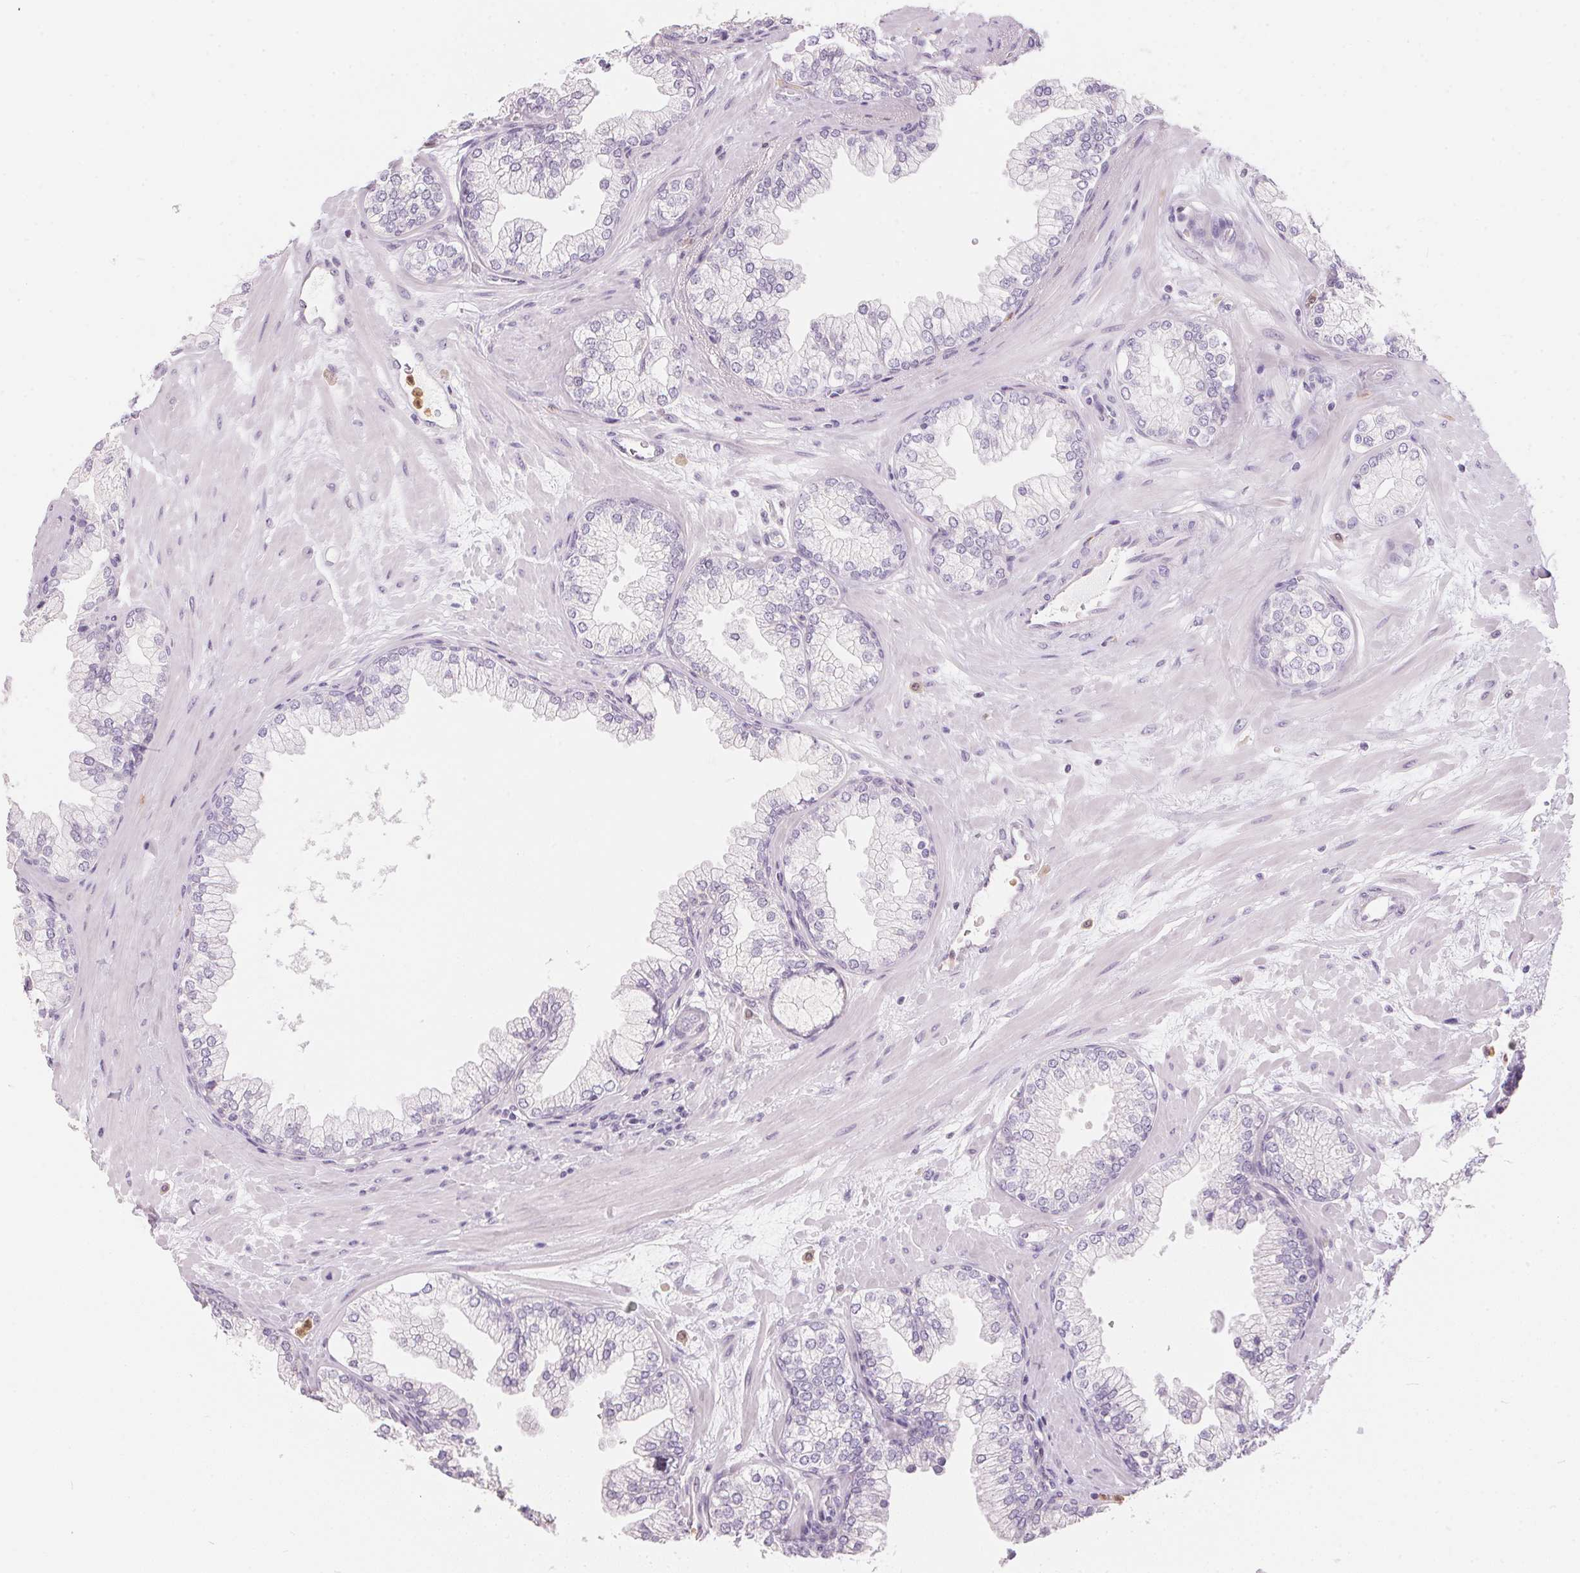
{"staining": {"intensity": "negative", "quantity": "none", "location": "none"}, "tissue": "prostate", "cell_type": "Glandular cells", "image_type": "normal", "snomed": [{"axis": "morphology", "description": "Normal tissue, NOS"}, {"axis": "topography", "description": "Prostate"}, {"axis": "topography", "description": "Peripheral nerve tissue"}], "caption": "Human prostate stained for a protein using IHC exhibits no expression in glandular cells.", "gene": "SERPINB1", "patient": {"sex": "male", "age": 61}}